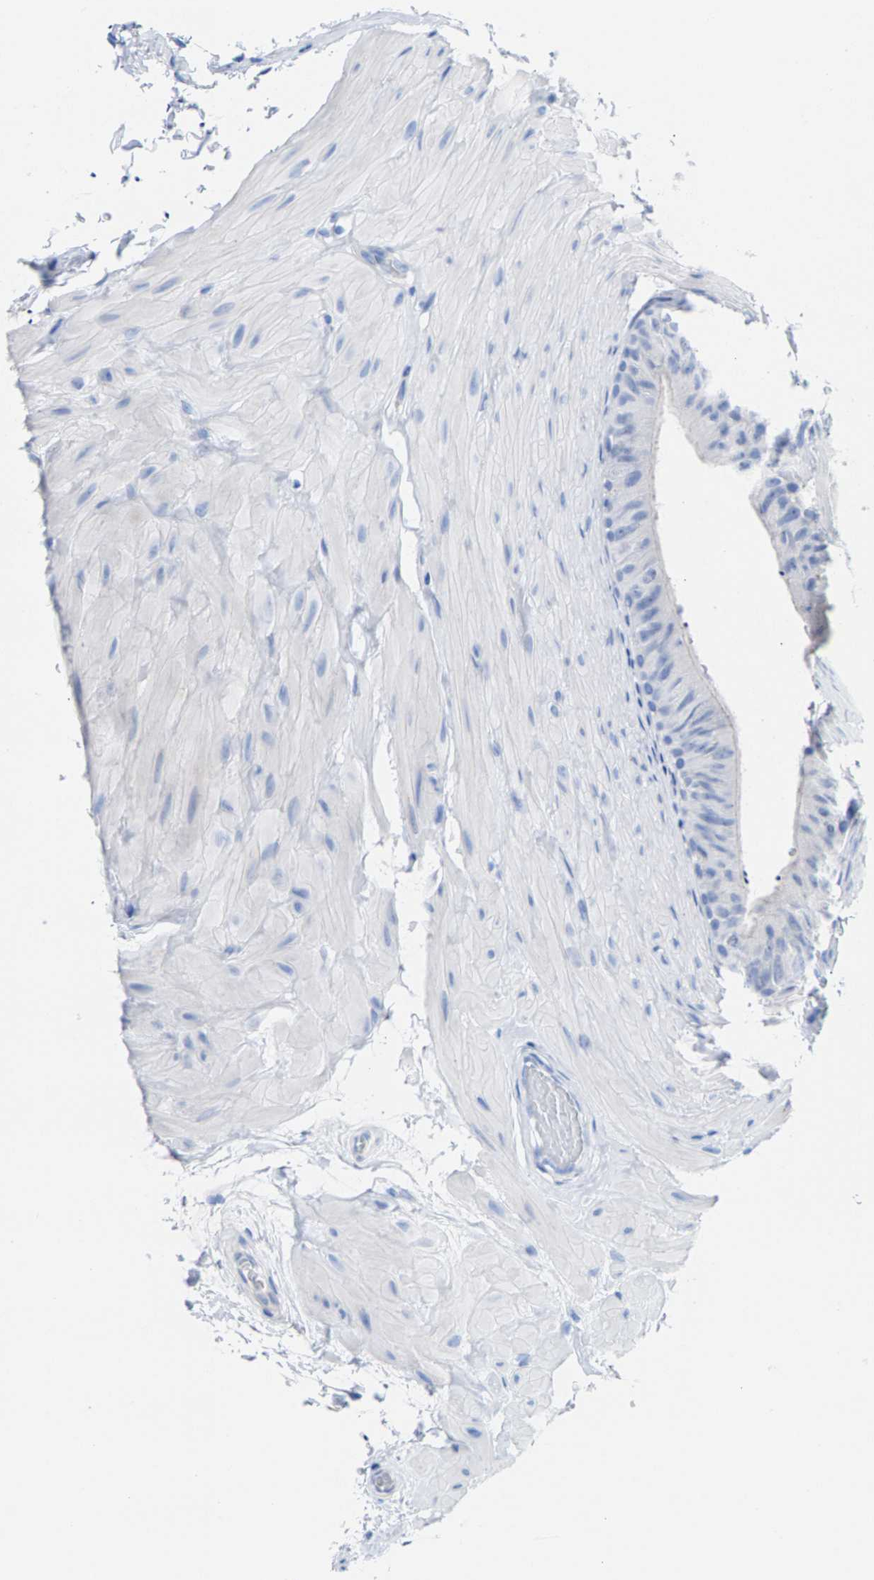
{"staining": {"intensity": "negative", "quantity": "none", "location": "none"}, "tissue": "epididymis", "cell_type": "Glandular cells", "image_type": "normal", "snomed": [{"axis": "morphology", "description": "Normal tissue, NOS"}, {"axis": "topography", "description": "Epididymis"}], "caption": "Epididymis was stained to show a protein in brown. There is no significant positivity in glandular cells.", "gene": "CPA1", "patient": {"sex": "male", "age": 34}}